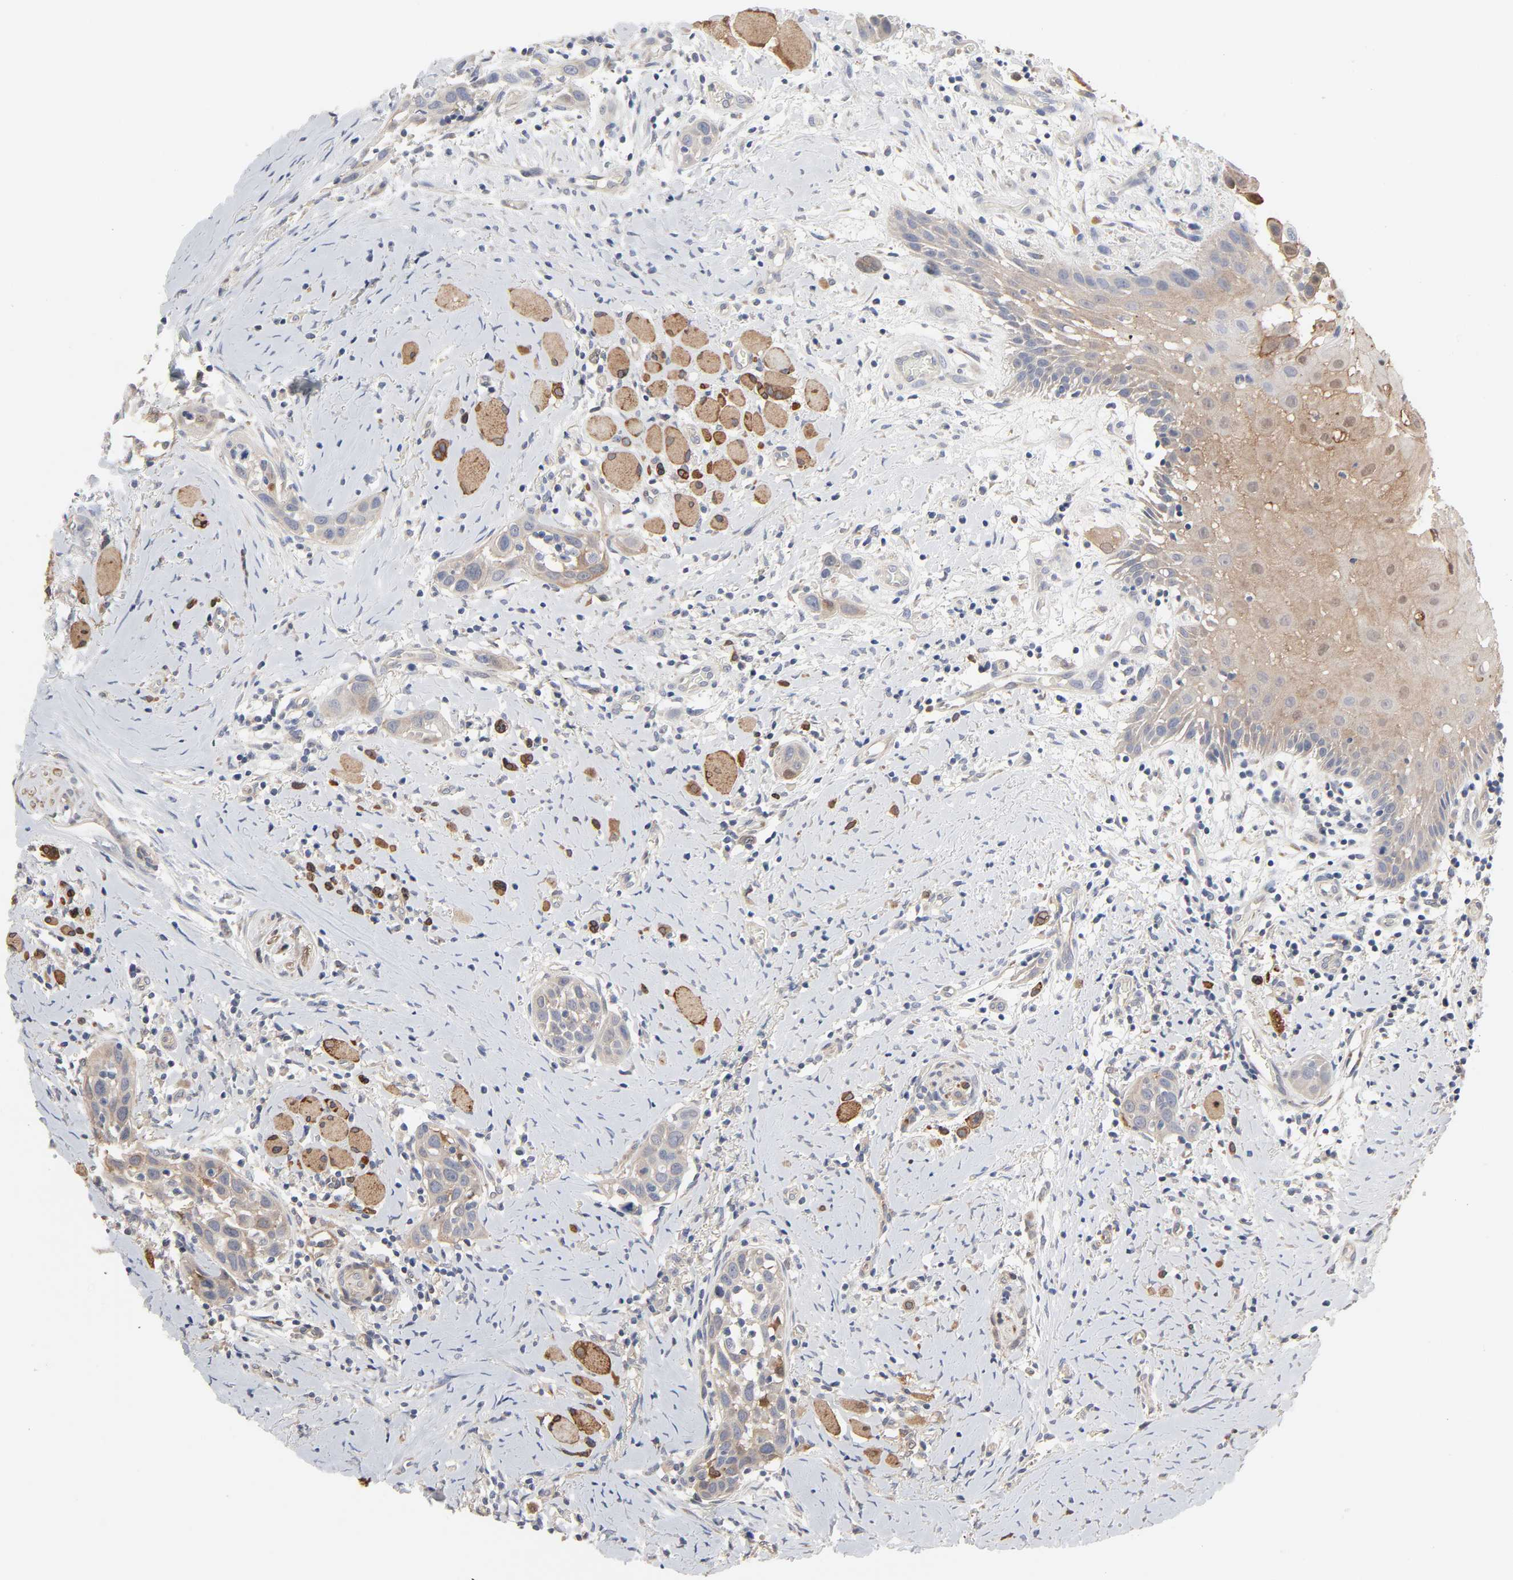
{"staining": {"intensity": "weak", "quantity": ">75%", "location": "cytoplasmic/membranous"}, "tissue": "head and neck cancer", "cell_type": "Tumor cells", "image_type": "cancer", "snomed": [{"axis": "morphology", "description": "Squamous cell carcinoma, NOS"}, {"axis": "topography", "description": "Oral tissue"}, {"axis": "topography", "description": "Head-Neck"}], "caption": "The immunohistochemical stain labels weak cytoplasmic/membranous positivity in tumor cells of squamous cell carcinoma (head and neck) tissue.", "gene": "NDRG2", "patient": {"sex": "female", "age": 50}}